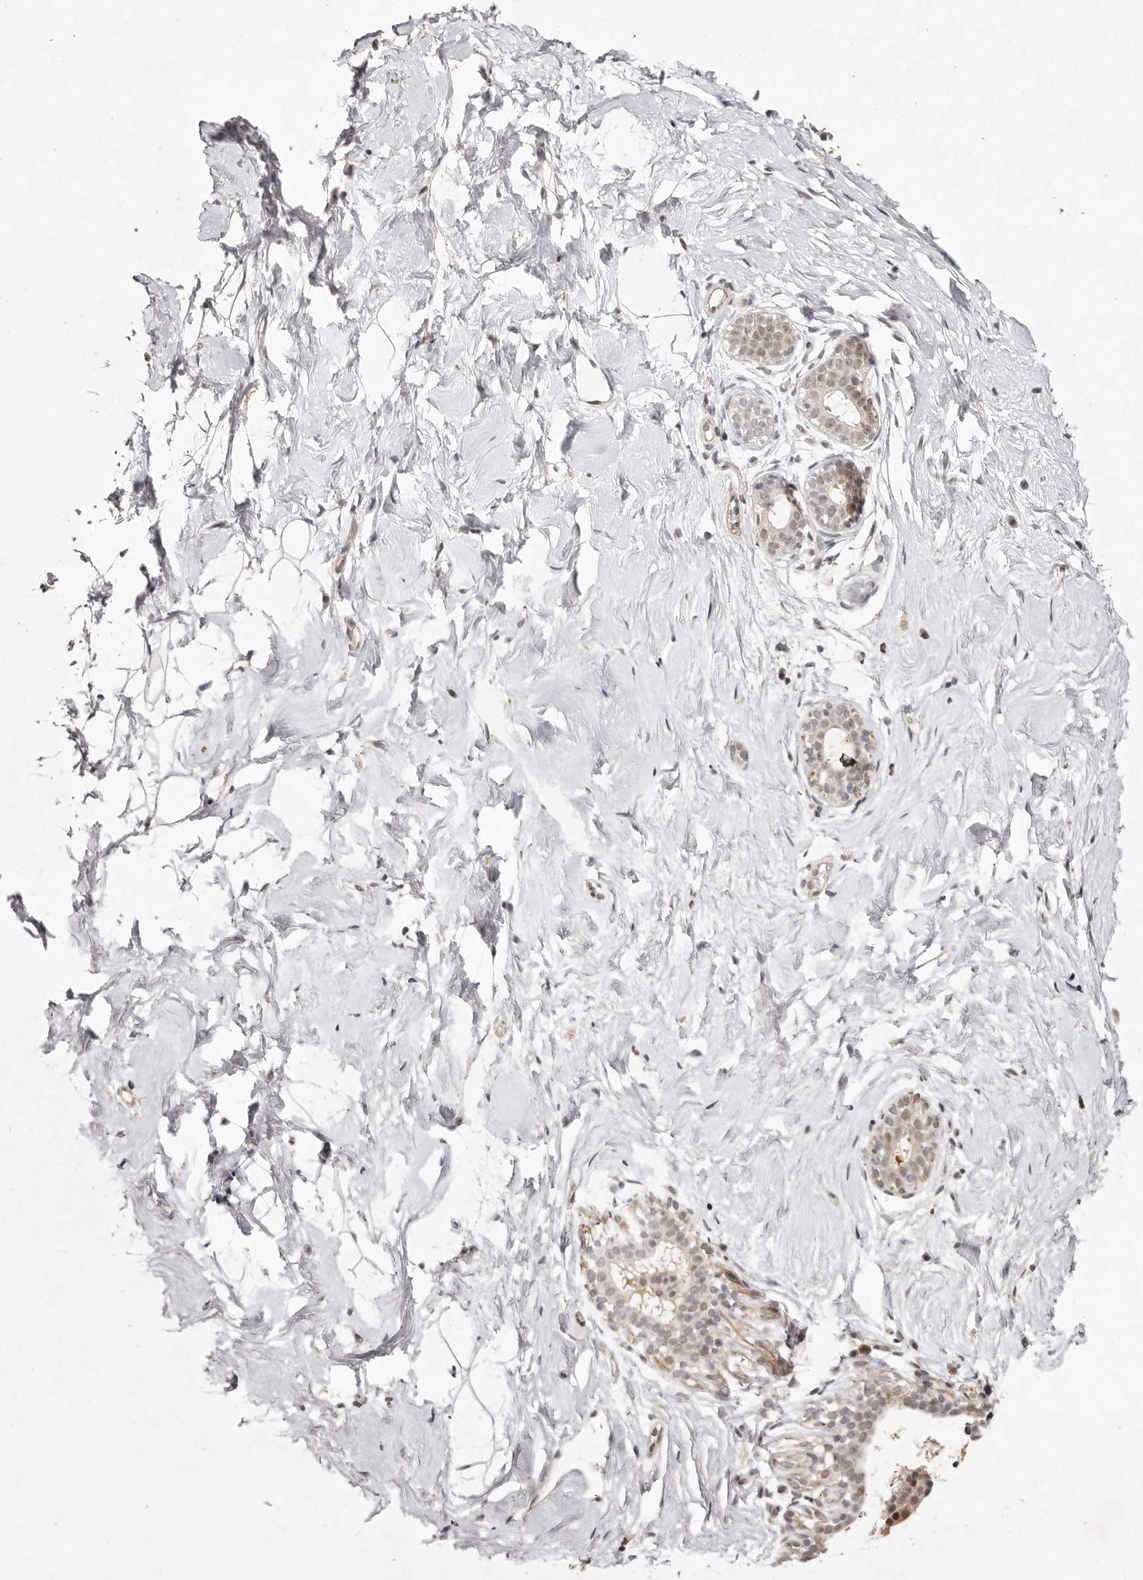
{"staining": {"intensity": "negative", "quantity": "none", "location": "none"}, "tissue": "breast", "cell_type": "Adipocytes", "image_type": "normal", "snomed": [{"axis": "morphology", "description": "Normal tissue, NOS"}, {"axis": "morphology", "description": "Adenoma, NOS"}, {"axis": "topography", "description": "Breast"}], "caption": "Immunohistochemistry of unremarkable breast demonstrates no positivity in adipocytes.", "gene": "BUD31", "patient": {"sex": "female", "age": 23}}